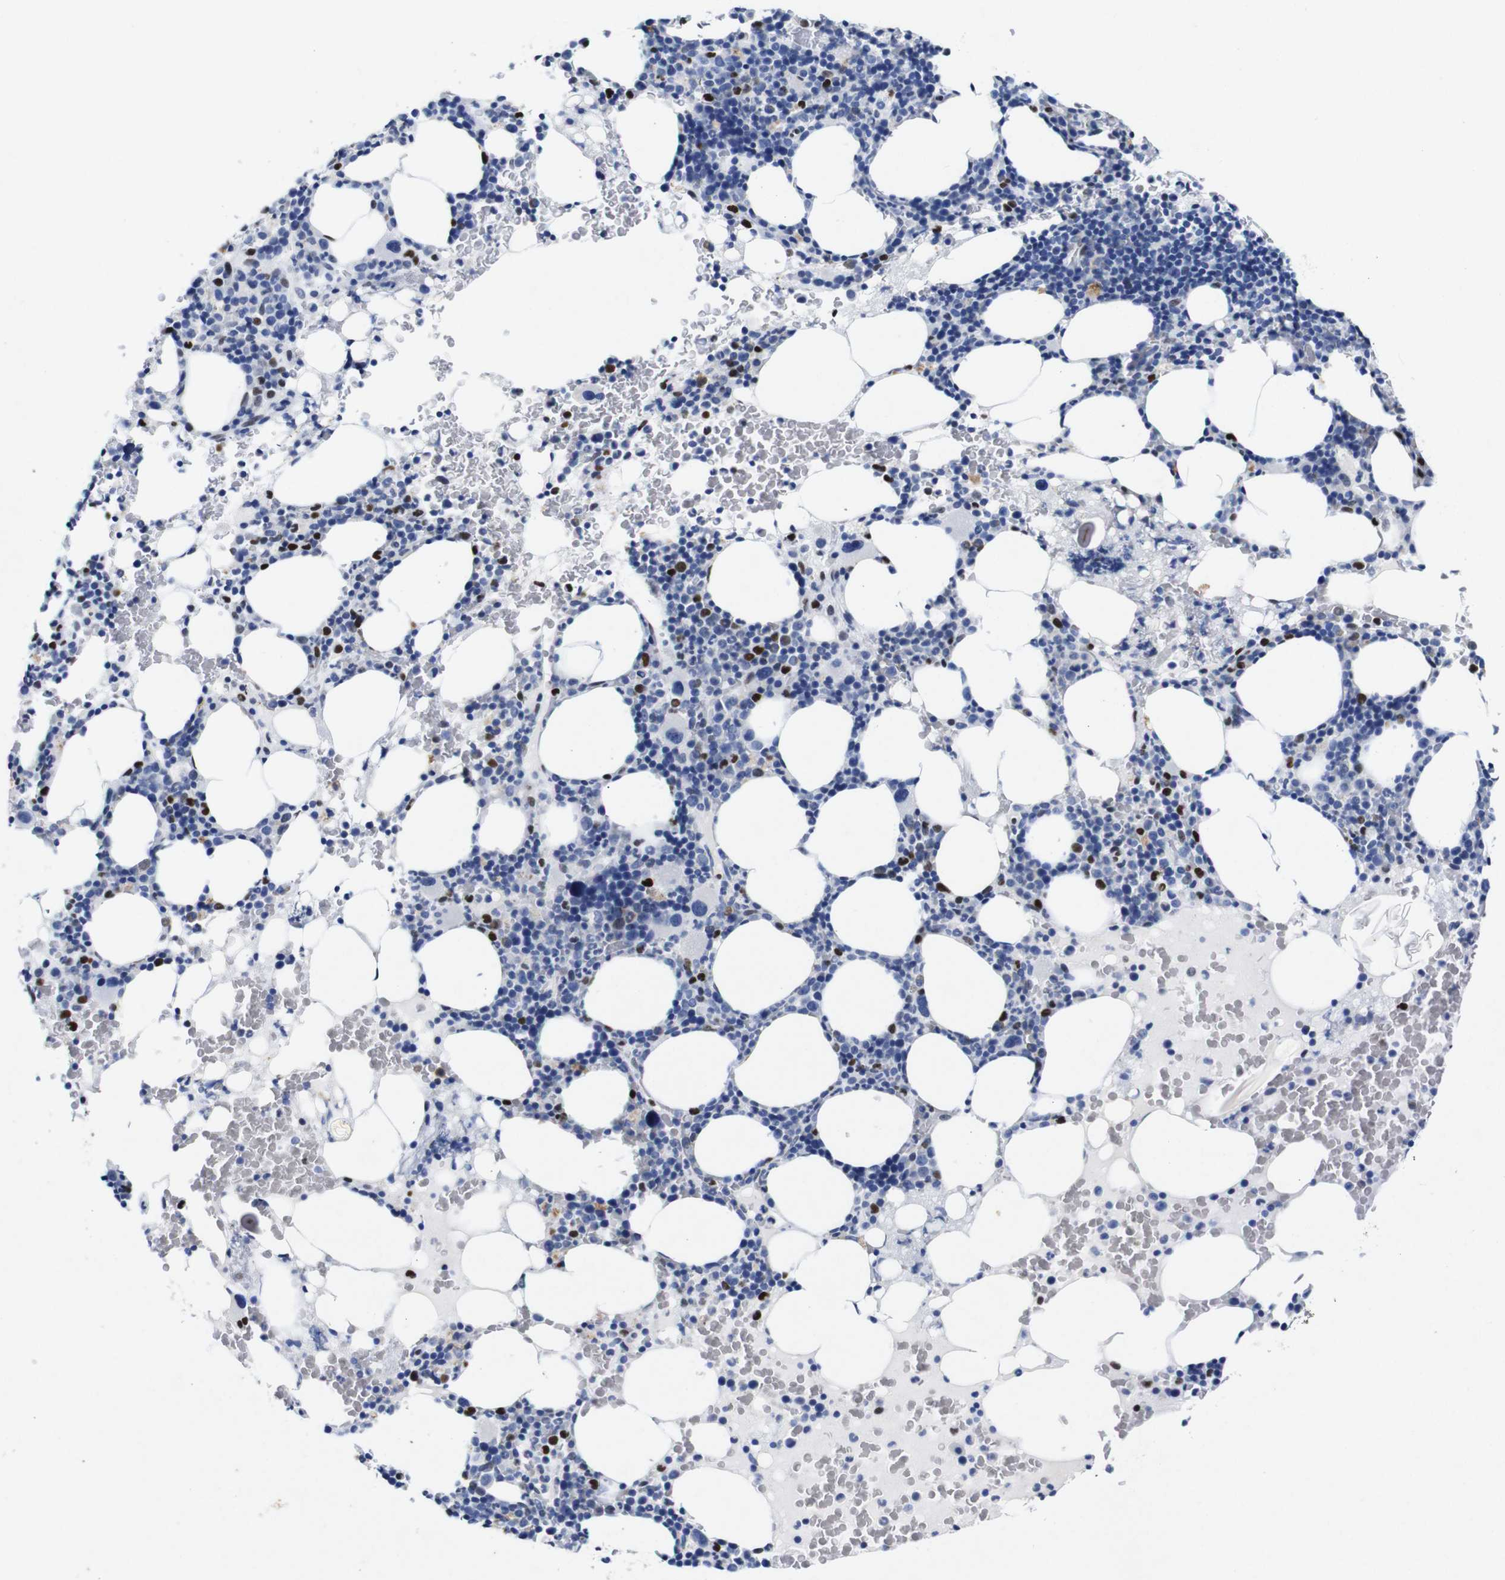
{"staining": {"intensity": "strong", "quantity": "<25%", "location": "nuclear"}, "tissue": "bone marrow", "cell_type": "Hematopoietic cells", "image_type": "normal", "snomed": [{"axis": "morphology", "description": "Normal tissue, NOS"}, {"axis": "morphology", "description": "Inflammation, NOS"}, {"axis": "topography", "description": "Bone marrow"}], "caption": "Bone marrow was stained to show a protein in brown. There is medium levels of strong nuclear staining in approximately <25% of hematopoietic cells. Ihc stains the protein of interest in brown and the nuclei are stained blue.", "gene": "FOSL2", "patient": {"sex": "female", "age": 84}}